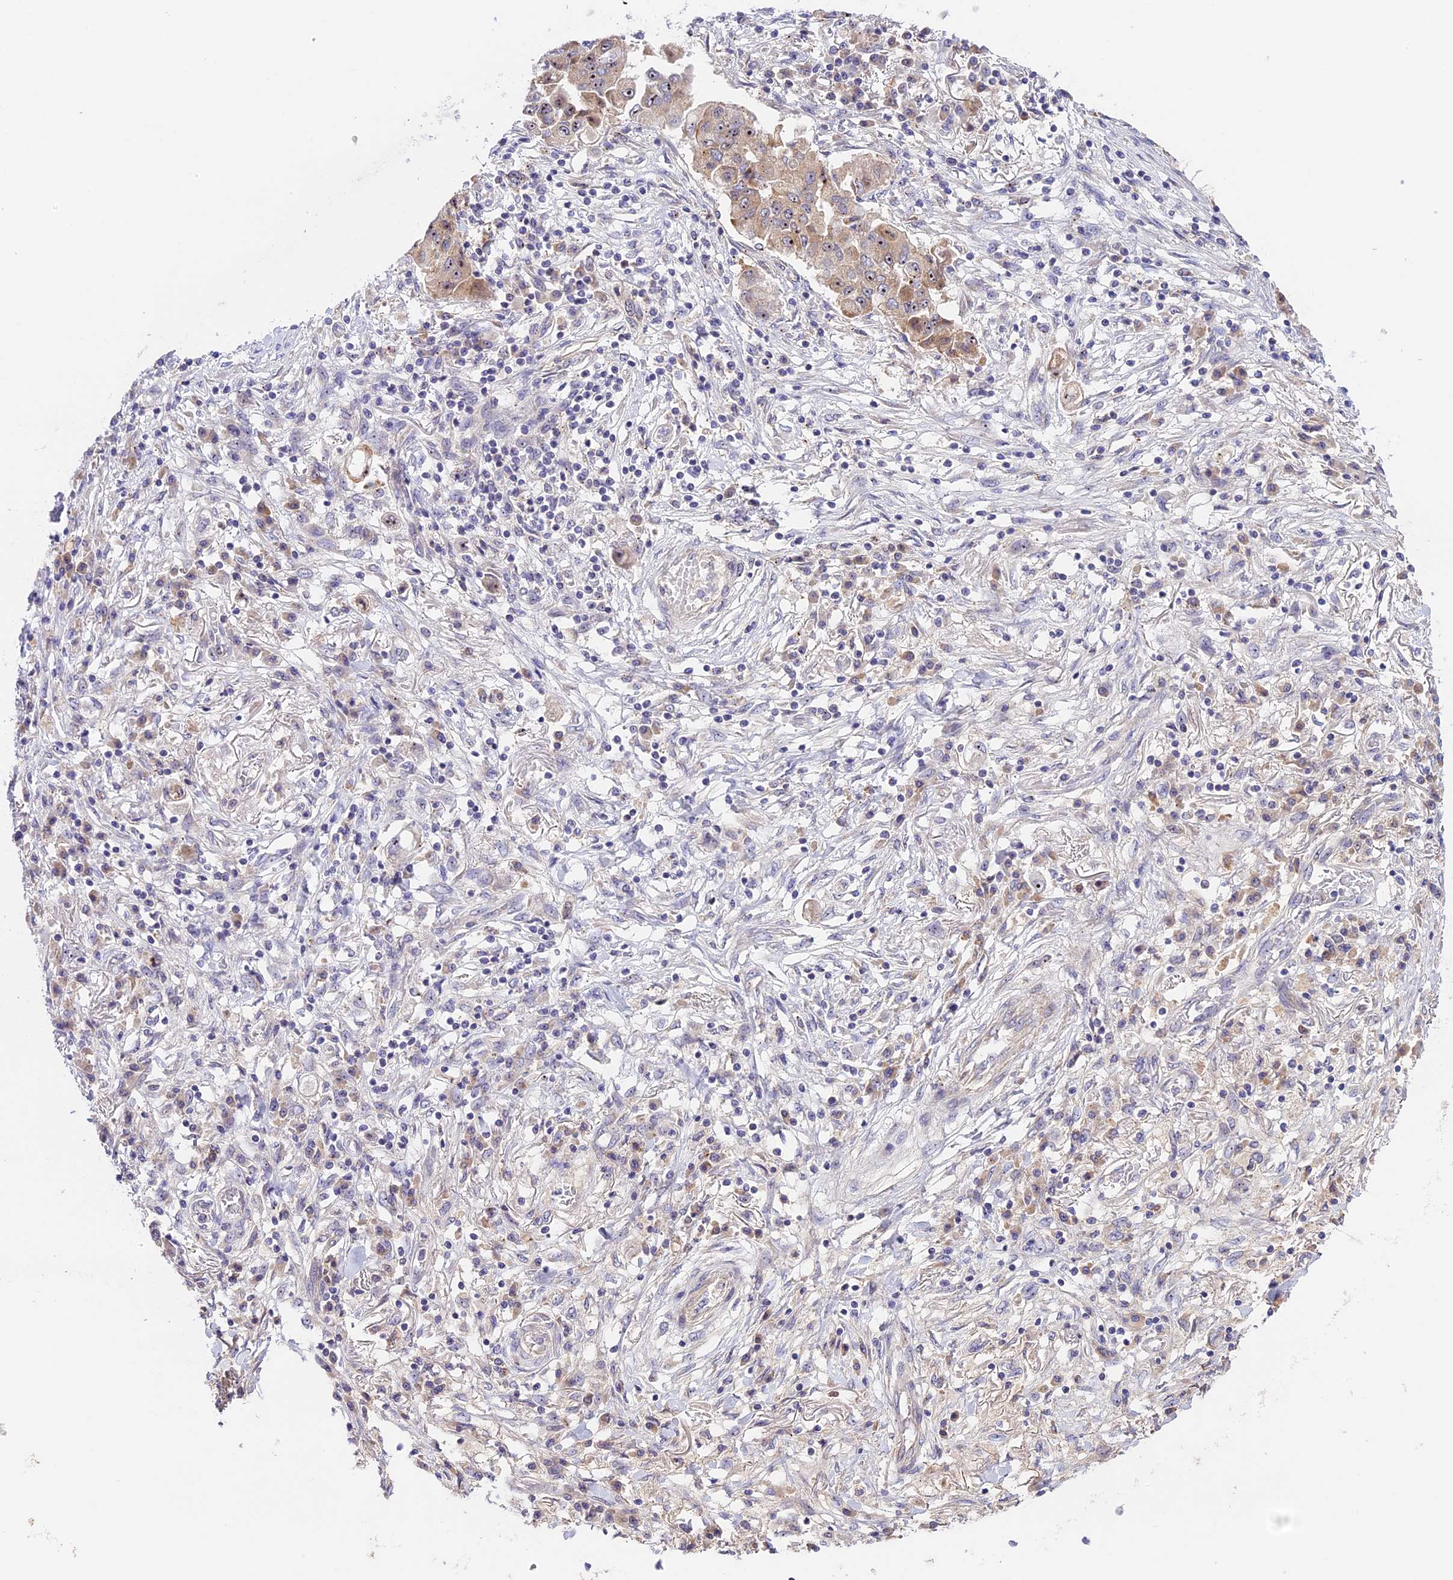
{"staining": {"intensity": "moderate", "quantity": ">75%", "location": "nuclear"}, "tissue": "lung cancer", "cell_type": "Tumor cells", "image_type": "cancer", "snomed": [{"axis": "morphology", "description": "Squamous cell carcinoma, NOS"}, {"axis": "topography", "description": "Lung"}], "caption": "The image shows immunohistochemical staining of lung cancer (squamous cell carcinoma). There is moderate nuclear expression is identified in about >75% of tumor cells.", "gene": "RAD51", "patient": {"sex": "male", "age": 74}}